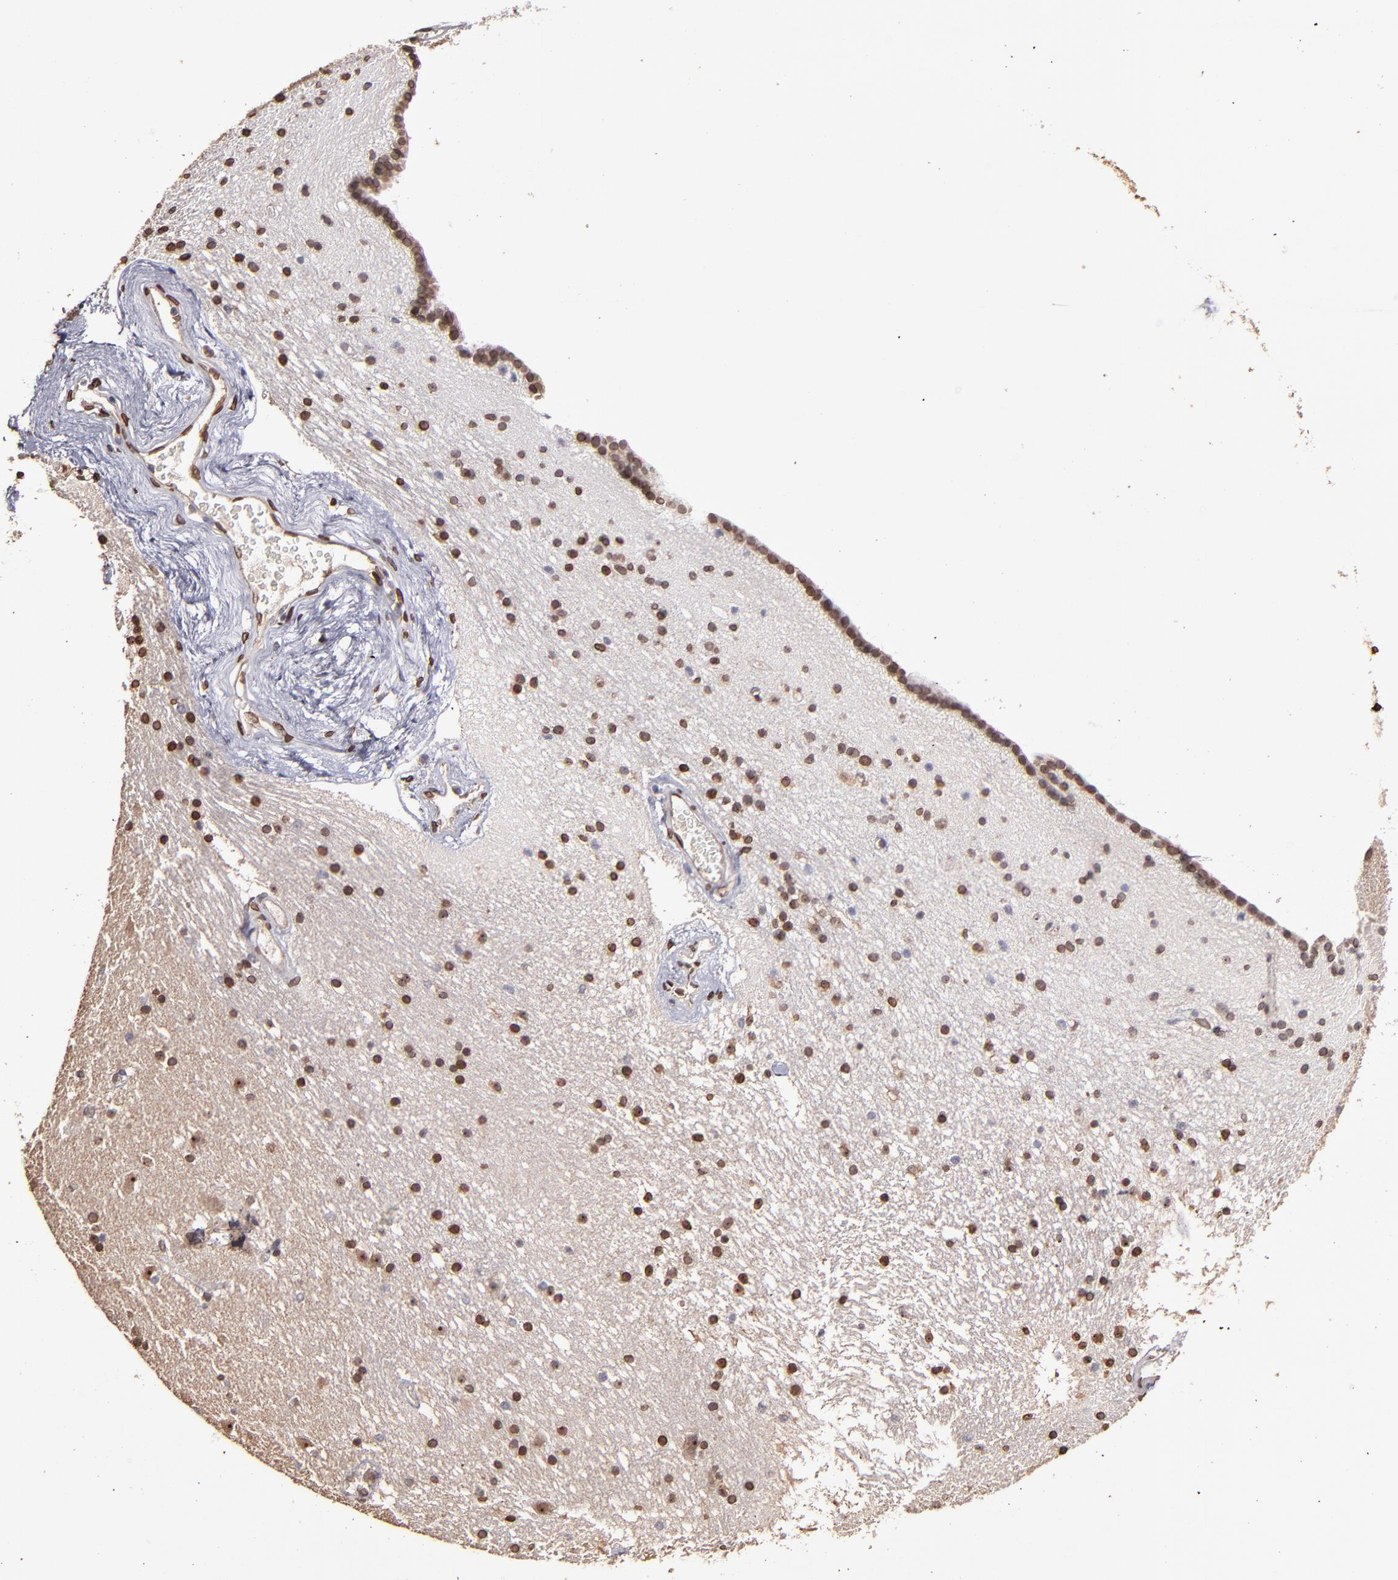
{"staining": {"intensity": "moderate", "quantity": ">75%", "location": "cytoplasmic/membranous,nuclear"}, "tissue": "caudate", "cell_type": "Glial cells", "image_type": "normal", "snomed": [{"axis": "morphology", "description": "Normal tissue, NOS"}, {"axis": "topography", "description": "Lateral ventricle wall"}], "caption": "The immunohistochemical stain highlights moderate cytoplasmic/membranous,nuclear expression in glial cells of unremarkable caudate. The staining was performed using DAB to visualize the protein expression in brown, while the nuclei were stained in blue with hematoxylin (Magnification: 20x).", "gene": "PUM3", "patient": {"sex": "male", "age": 45}}